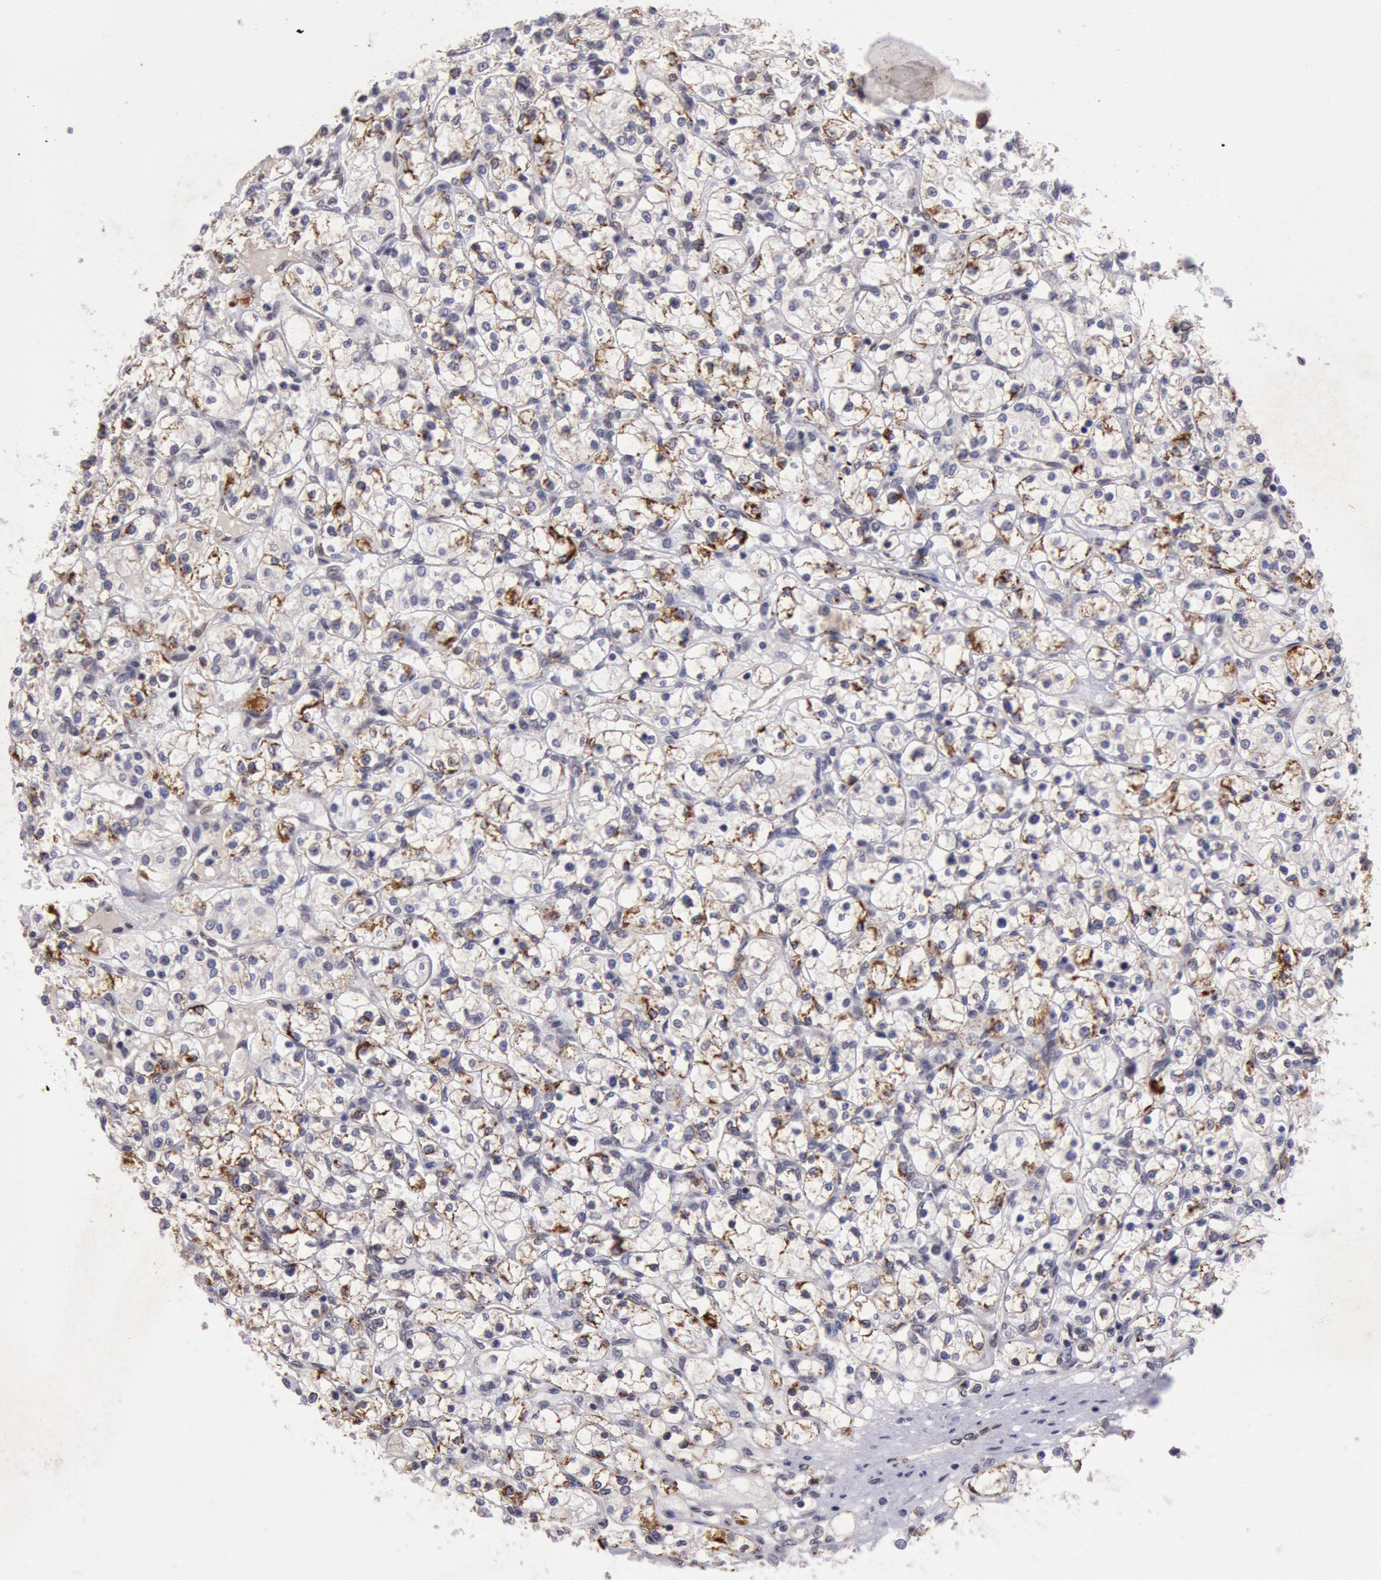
{"staining": {"intensity": "moderate", "quantity": "25%-75%", "location": "cytoplasmic/membranous"}, "tissue": "renal cancer", "cell_type": "Tumor cells", "image_type": "cancer", "snomed": [{"axis": "morphology", "description": "Adenocarcinoma, NOS"}, {"axis": "topography", "description": "Kidney"}], "caption": "Human renal cancer stained with a protein marker demonstrates moderate staining in tumor cells.", "gene": "CDKN2B", "patient": {"sex": "male", "age": 61}}